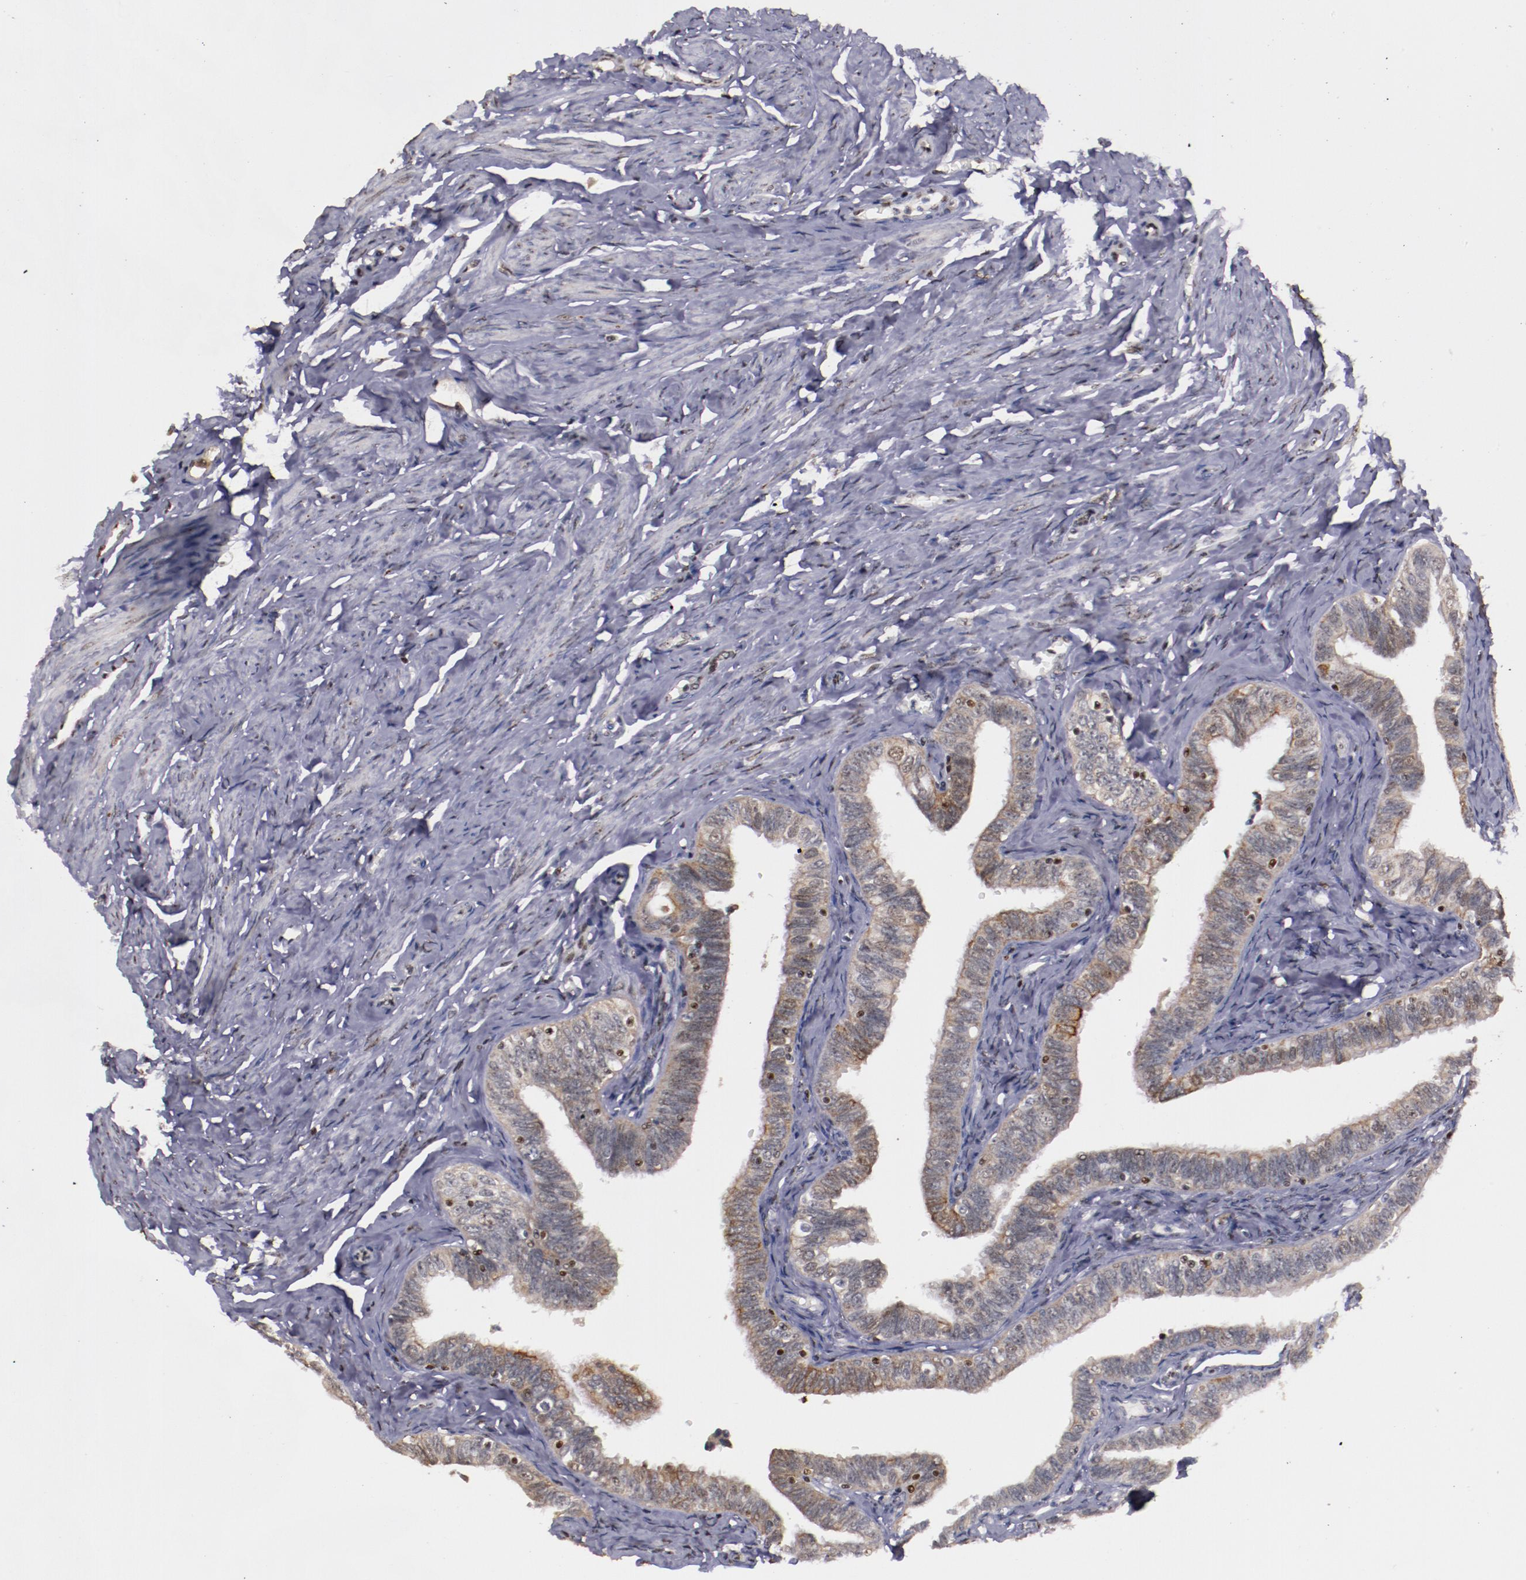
{"staining": {"intensity": "weak", "quantity": "25%-75%", "location": "cytoplasmic/membranous,nuclear"}, "tissue": "fallopian tube", "cell_type": "Glandular cells", "image_type": "normal", "snomed": [{"axis": "morphology", "description": "Normal tissue, NOS"}, {"axis": "topography", "description": "Fallopian tube"}, {"axis": "topography", "description": "Ovary"}], "caption": "A low amount of weak cytoplasmic/membranous,nuclear expression is appreciated in about 25%-75% of glandular cells in unremarkable fallopian tube.", "gene": "DDX24", "patient": {"sex": "female", "age": 69}}